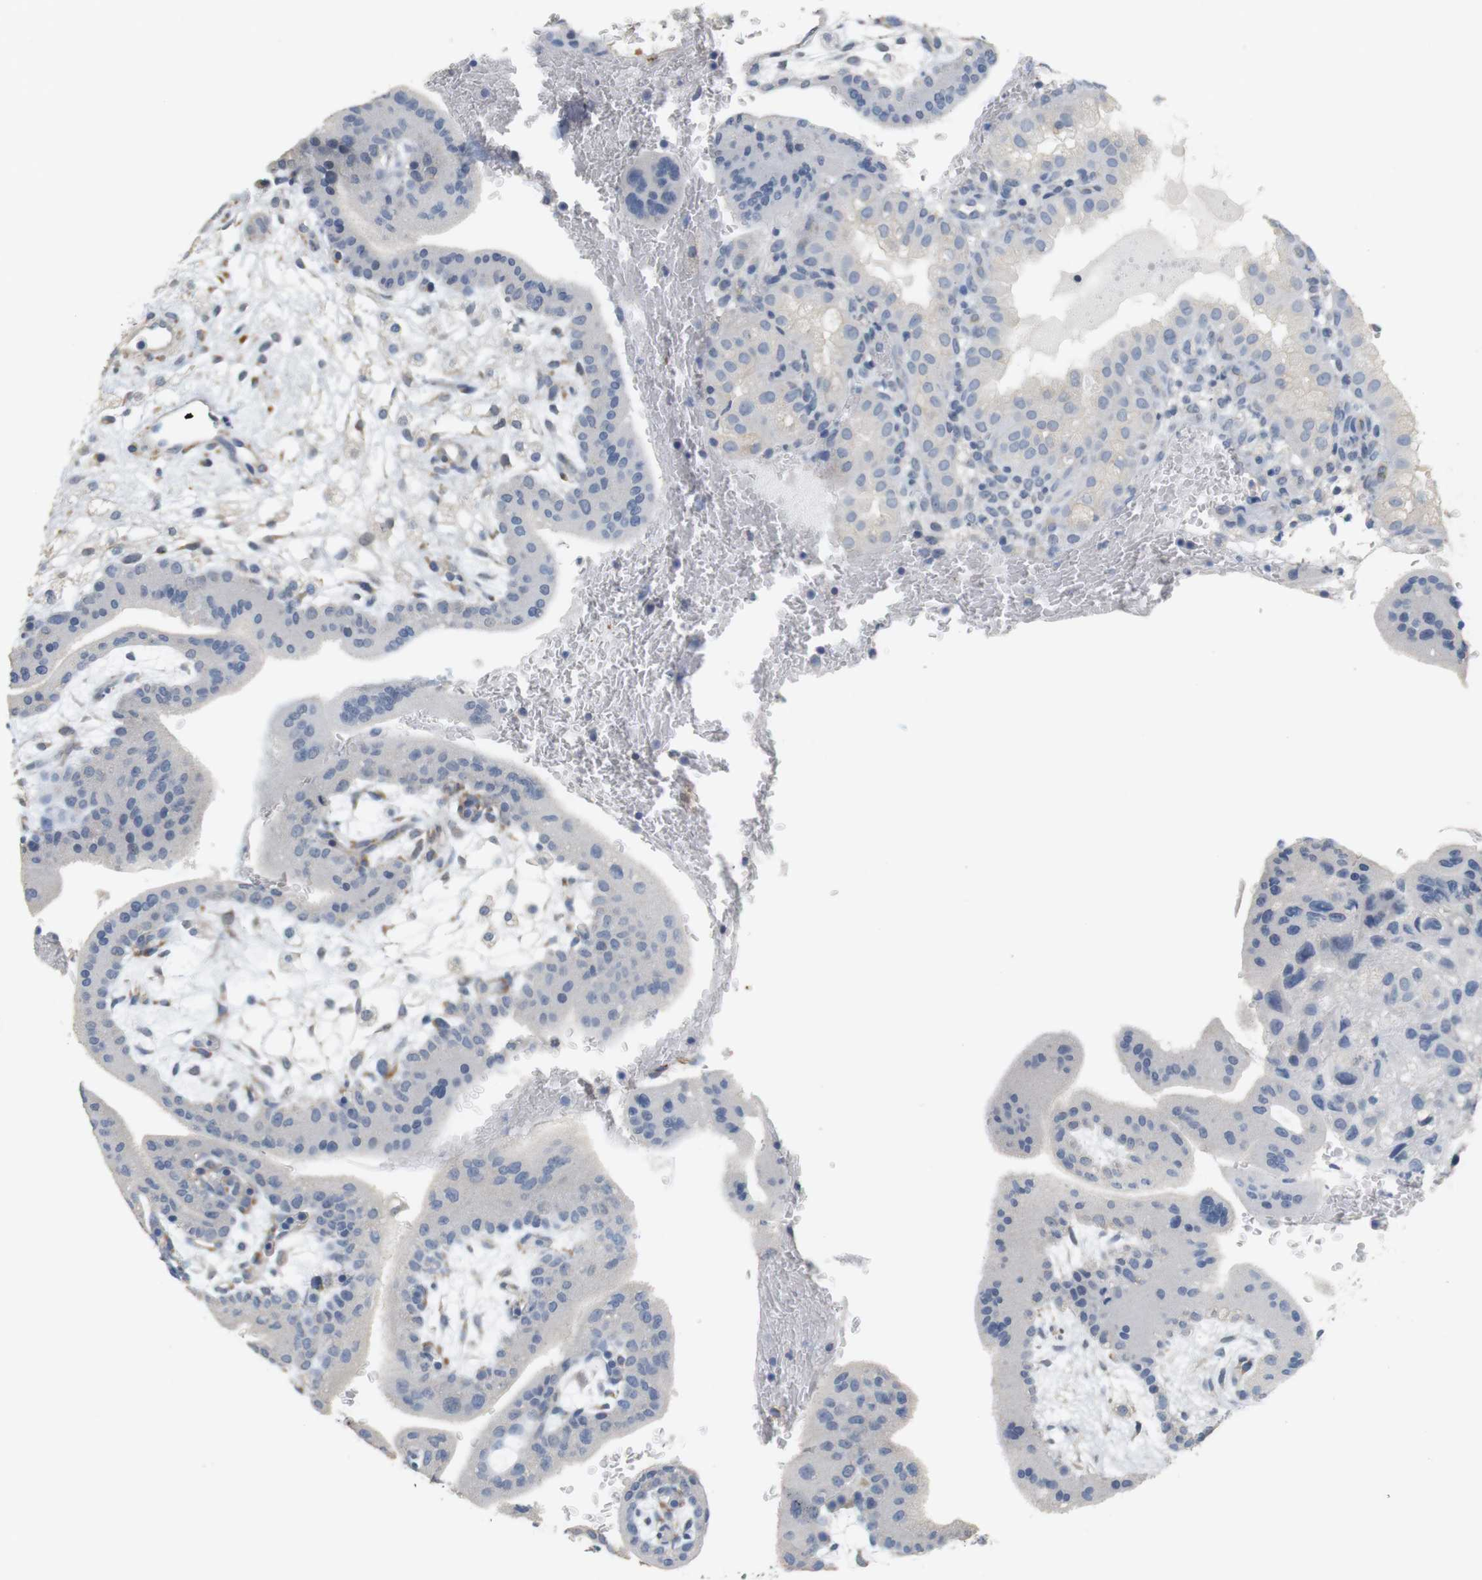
{"staining": {"intensity": "negative", "quantity": "none", "location": "none"}, "tissue": "placenta", "cell_type": "Decidual cells", "image_type": "normal", "snomed": [{"axis": "morphology", "description": "Normal tissue, NOS"}, {"axis": "topography", "description": "Placenta"}], "caption": "Human placenta stained for a protein using immunohistochemistry (IHC) exhibits no positivity in decidual cells.", "gene": "OSR1", "patient": {"sex": "female", "age": 35}}